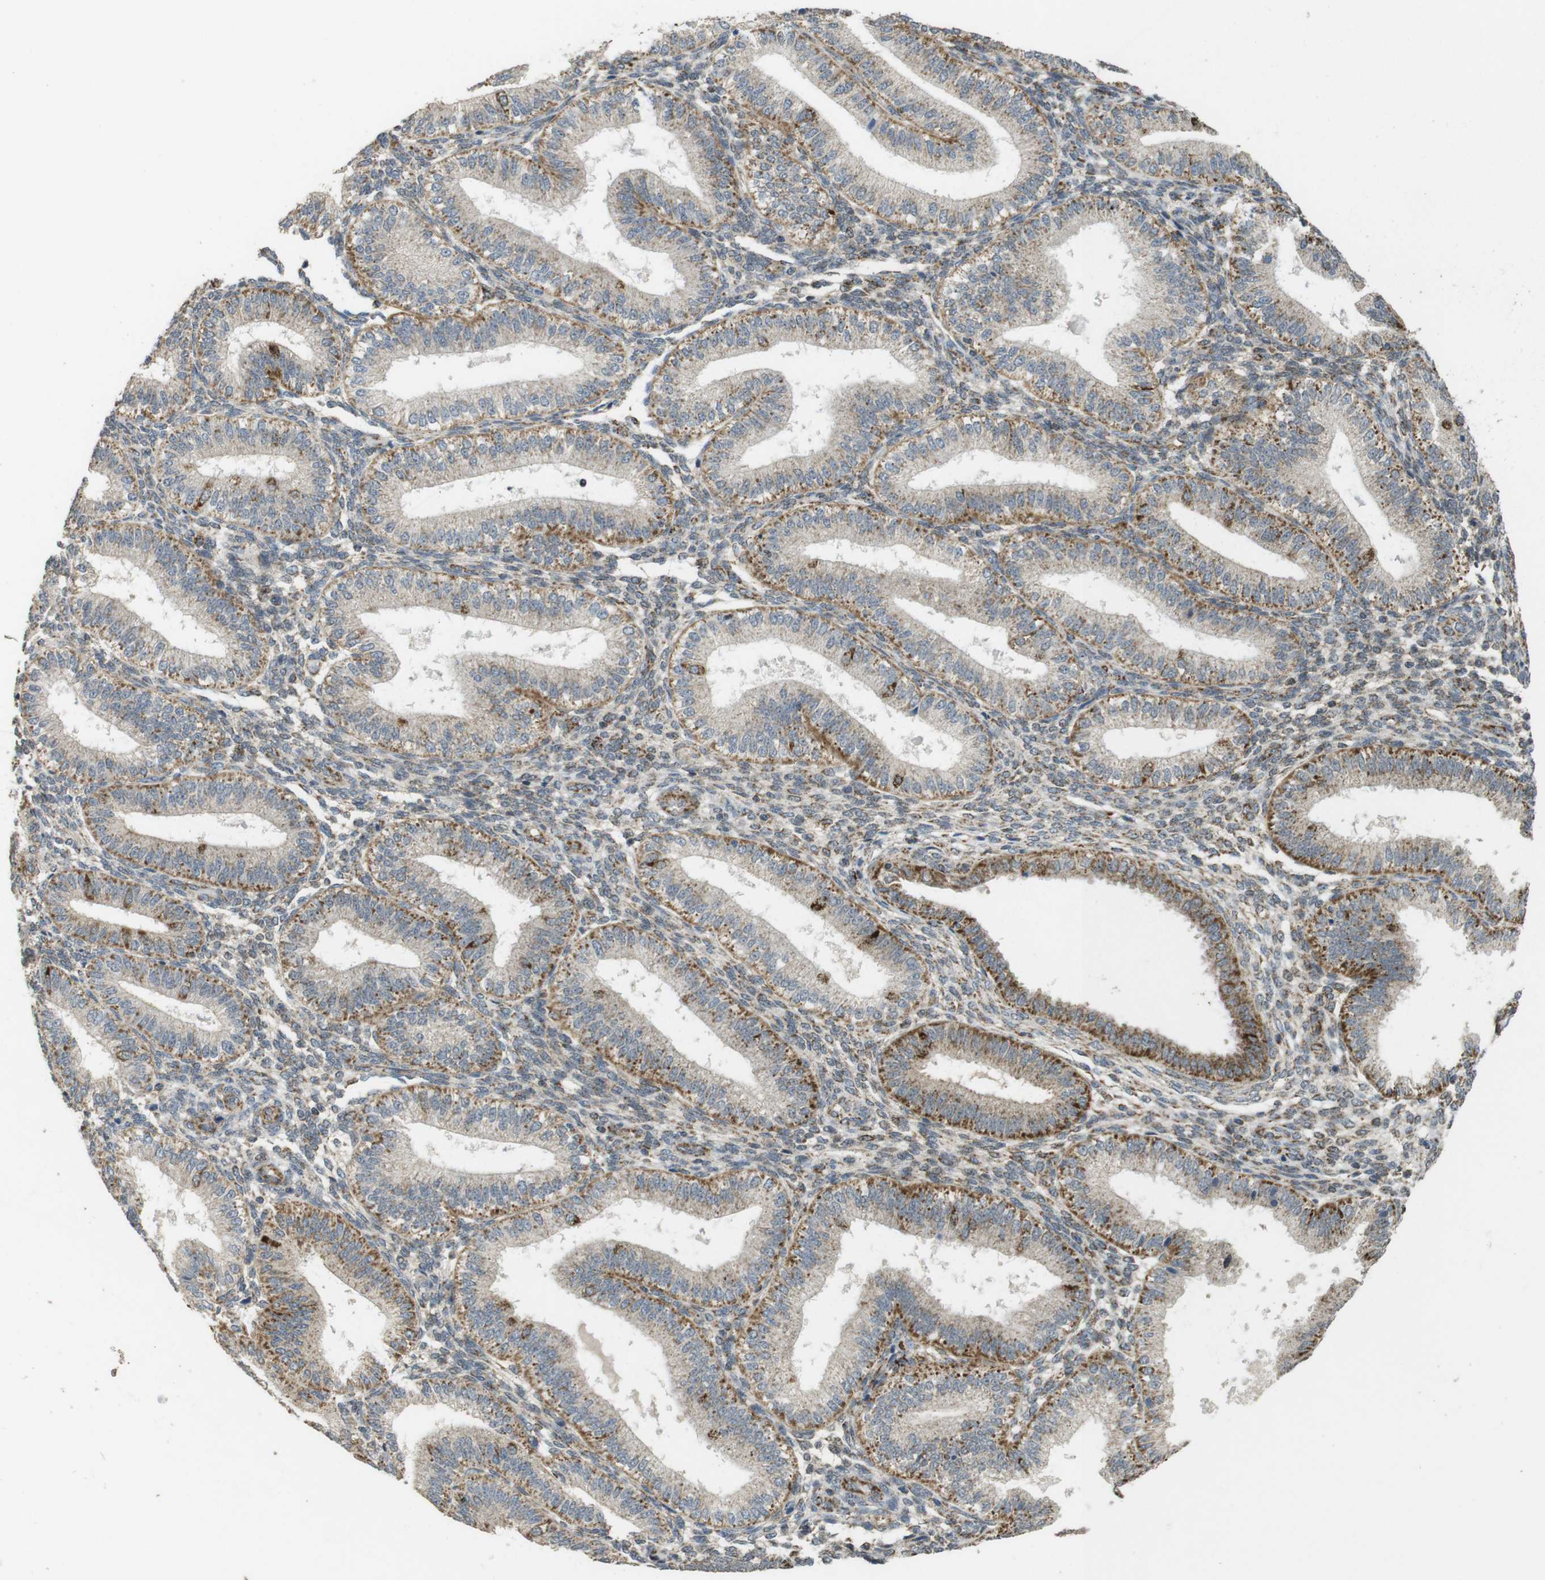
{"staining": {"intensity": "moderate", "quantity": "25%-75%", "location": "cytoplasmic/membranous"}, "tissue": "endometrium", "cell_type": "Cells in endometrial stroma", "image_type": "normal", "snomed": [{"axis": "morphology", "description": "Normal tissue, NOS"}, {"axis": "topography", "description": "Endometrium"}], "caption": "Human endometrium stained for a protein (brown) shows moderate cytoplasmic/membranous positive expression in approximately 25%-75% of cells in endometrial stroma.", "gene": "CALHM2", "patient": {"sex": "female", "age": 39}}